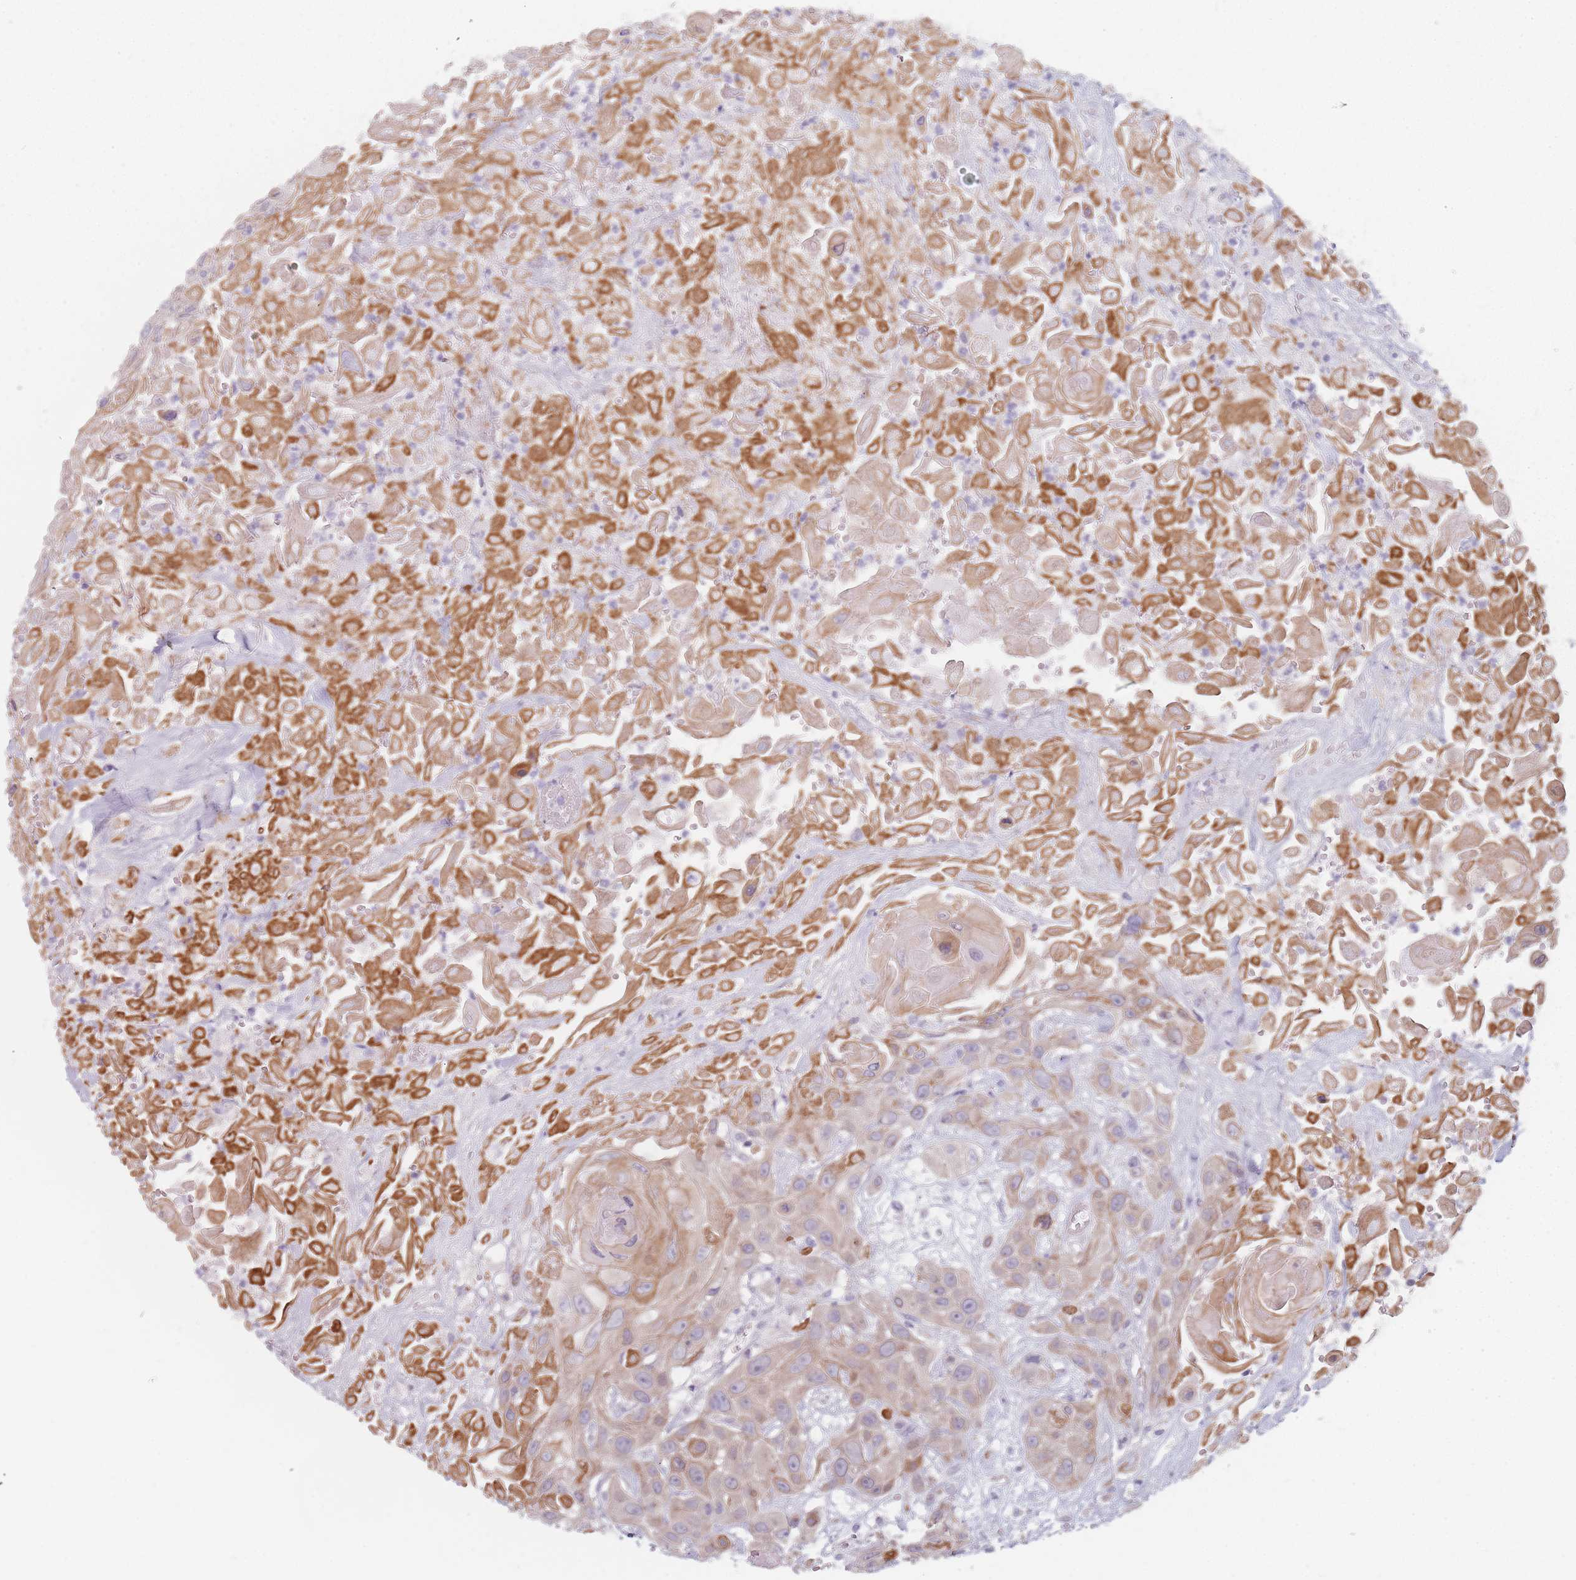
{"staining": {"intensity": "weak", "quantity": "25%-75%", "location": "cytoplasmic/membranous"}, "tissue": "head and neck cancer", "cell_type": "Tumor cells", "image_type": "cancer", "snomed": [{"axis": "morphology", "description": "Squamous cell carcinoma, NOS"}, {"axis": "topography", "description": "Head-Neck"}], "caption": "An IHC histopathology image of neoplastic tissue is shown. Protein staining in brown shows weak cytoplasmic/membranous positivity in head and neck cancer (squamous cell carcinoma) within tumor cells.", "gene": "NAXE", "patient": {"sex": "male", "age": 81}}